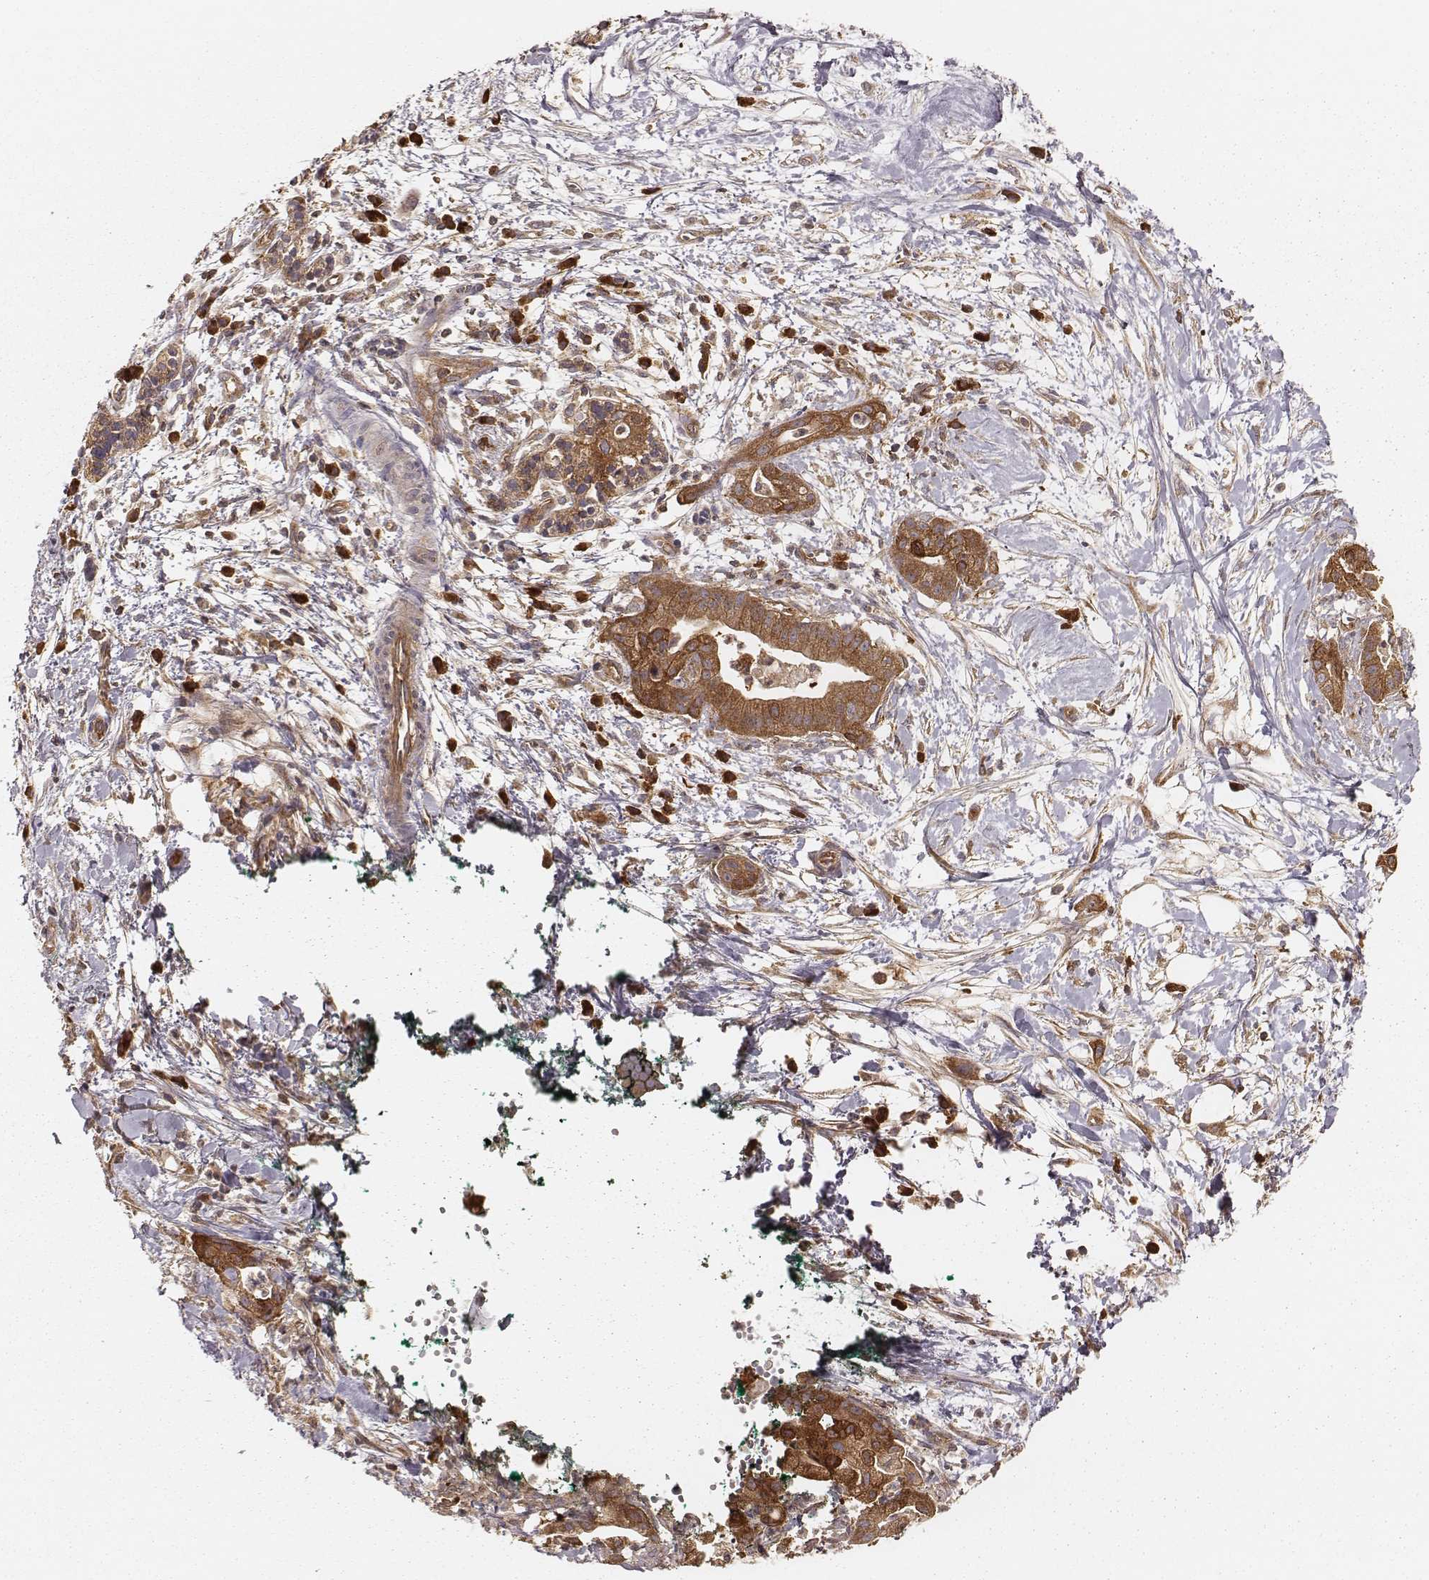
{"staining": {"intensity": "strong", "quantity": ">75%", "location": "cytoplasmic/membranous"}, "tissue": "pancreatic cancer", "cell_type": "Tumor cells", "image_type": "cancer", "snomed": [{"axis": "morphology", "description": "Normal tissue, NOS"}, {"axis": "morphology", "description": "Adenocarcinoma, NOS"}, {"axis": "topography", "description": "Lymph node"}, {"axis": "topography", "description": "Pancreas"}], "caption": "Protein expression analysis of adenocarcinoma (pancreatic) displays strong cytoplasmic/membranous expression in about >75% of tumor cells.", "gene": "CARS1", "patient": {"sex": "female", "age": 58}}